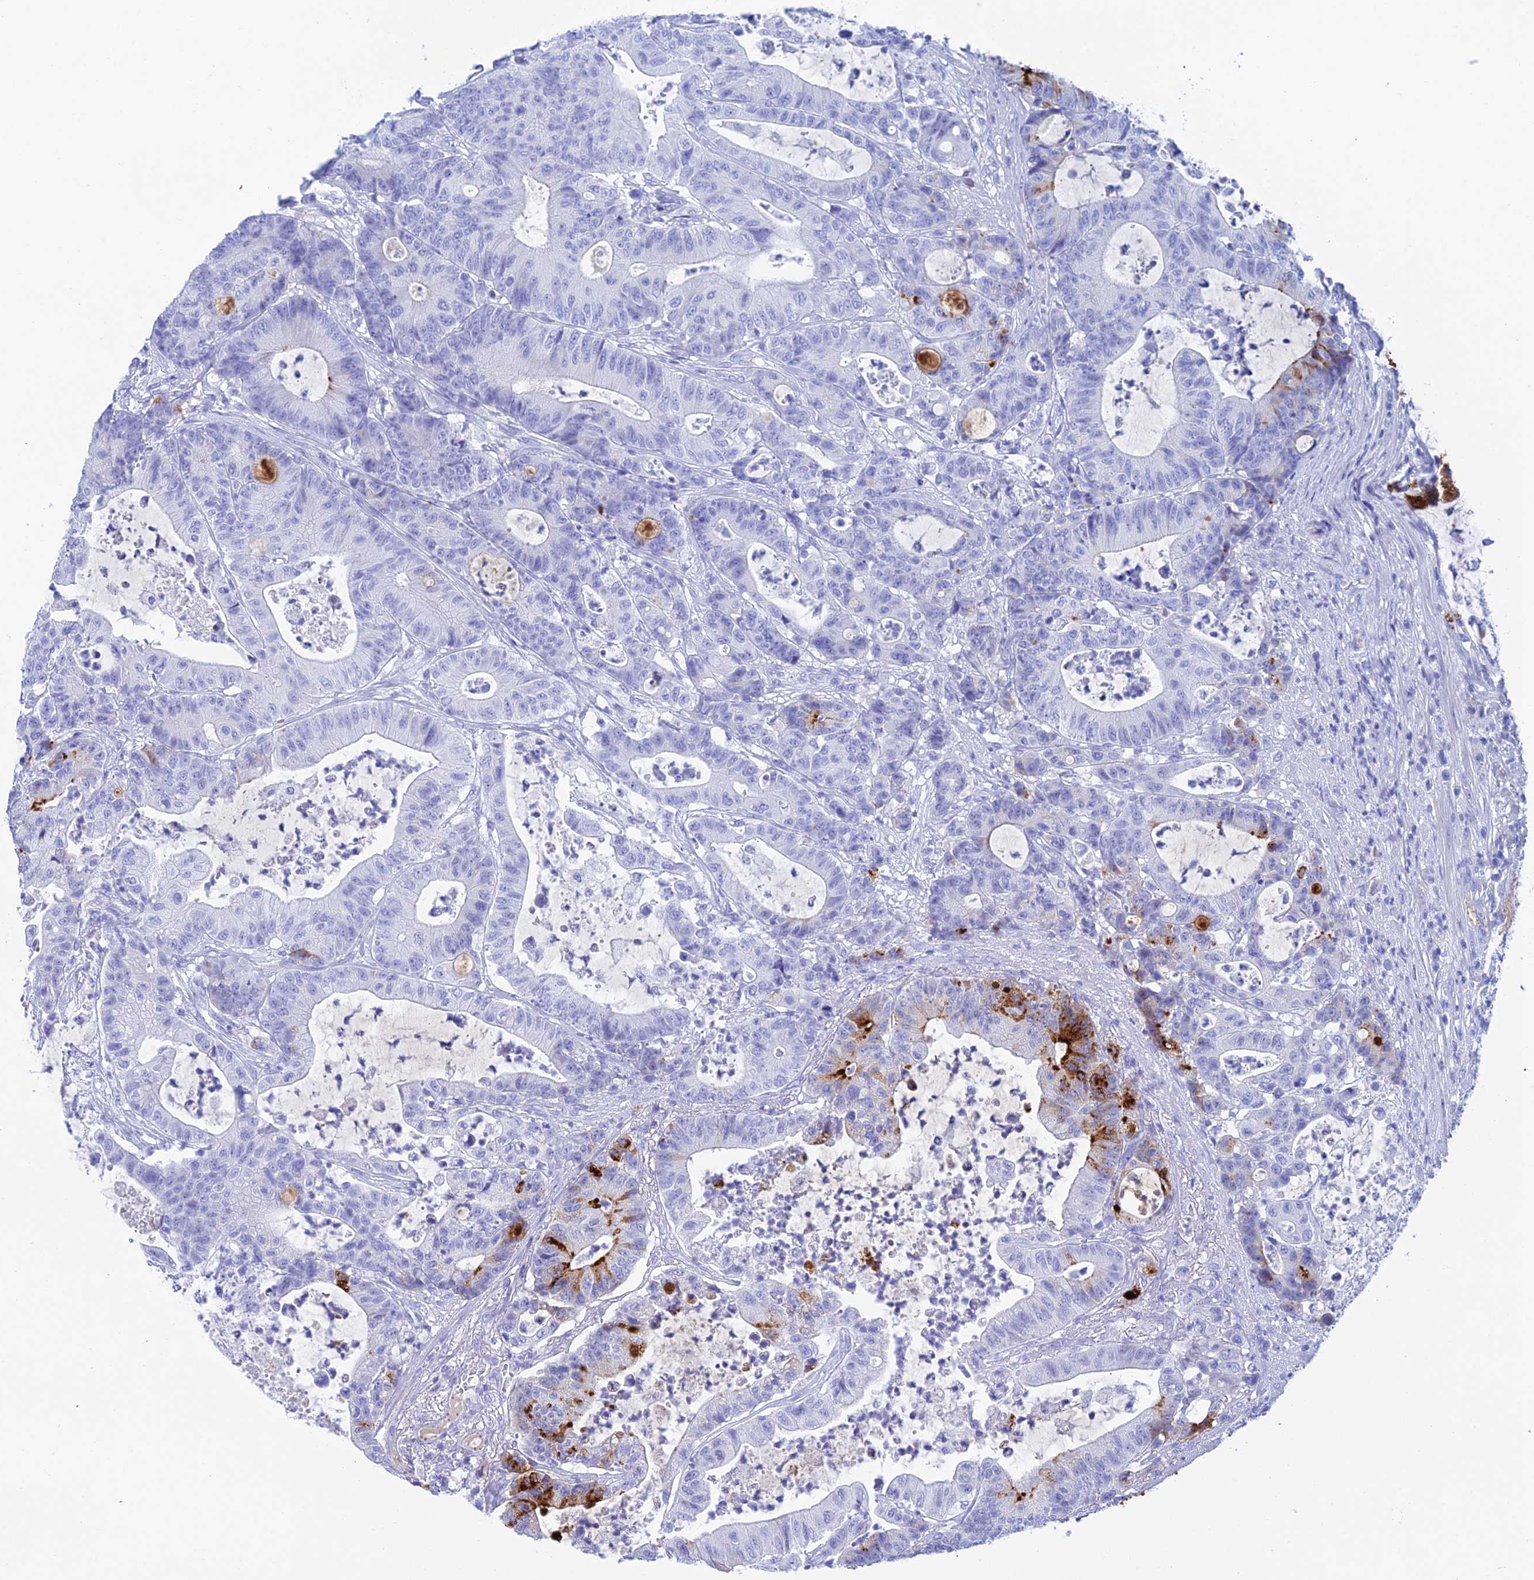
{"staining": {"intensity": "strong", "quantity": "<25%", "location": "cytoplasmic/membranous"}, "tissue": "colorectal cancer", "cell_type": "Tumor cells", "image_type": "cancer", "snomed": [{"axis": "morphology", "description": "Adenocarcinoma, NOS"}, {"axis": "topography", "description": "Colon"}], "caption": "A high-resolution image shows IHC staining of colorectal adenocarcinoma, which shows strong cytoplasmic/membranous staining in about <25% of tumor cells. The staining was performed using DAB, with brown indicating positive protein expression. Nuclei are stained blue with hematoxylin.", "gene": "REG1A", "patient": {"sex": "female", "age": 84}}